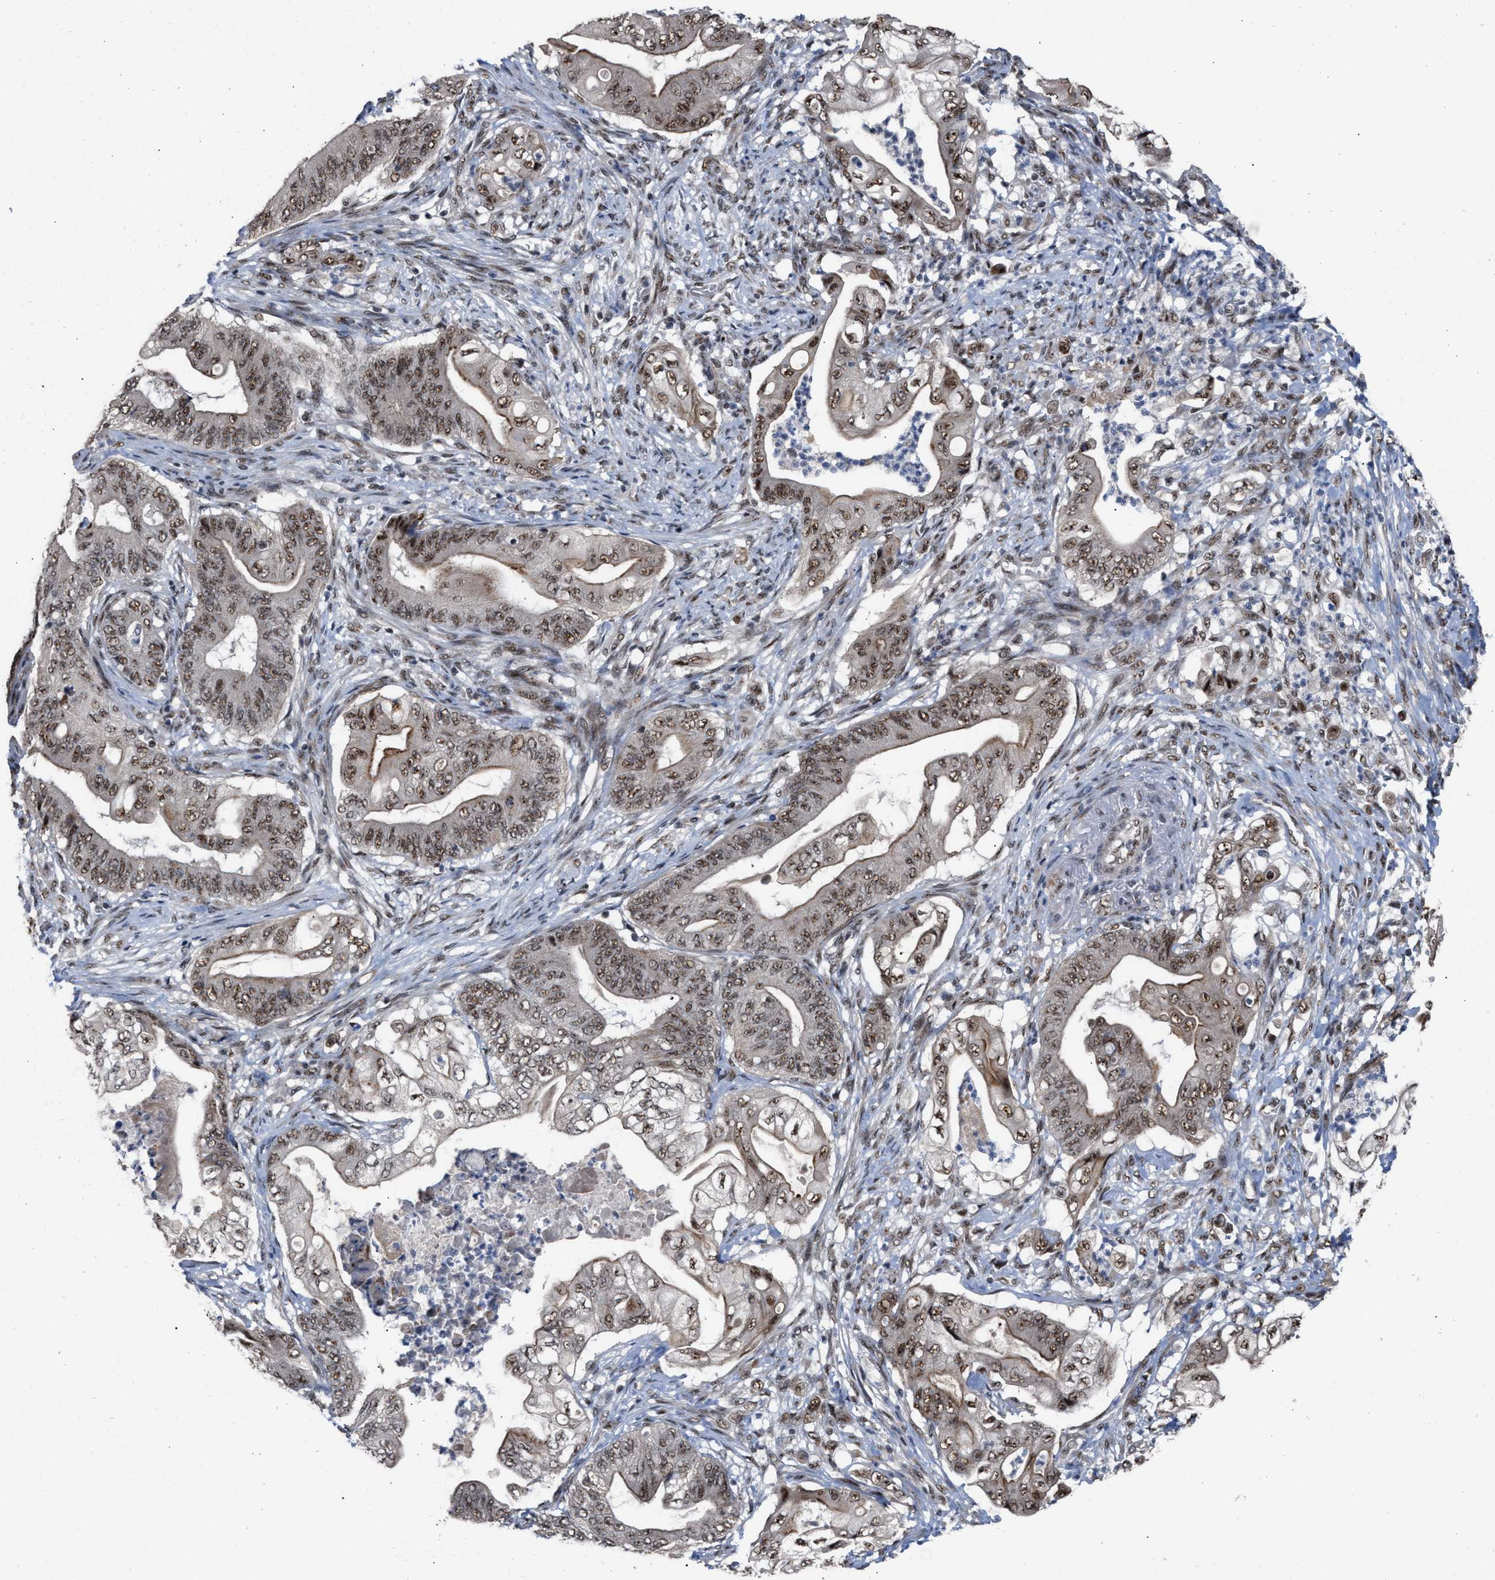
{"staining": {"intensity": "moderate", "quantity": ">75%", "location": "nuclear"}, "tissue": "stomach cancer", "cell_type": "Tumor cells", "image_type": "cancer", "snomed": [{"axis": "morphology", "description": "Adenocarcinoma, NOS"}, {"axis": "topography", "description": "Stomach"}], "caption": "Stomach cancer (adenocarcinoma) stained for a protein reveals moderate nuclear positivity in tumor cells.", "gene": "EIF4A3", "patient": {"sex": "female", "age": 73}}